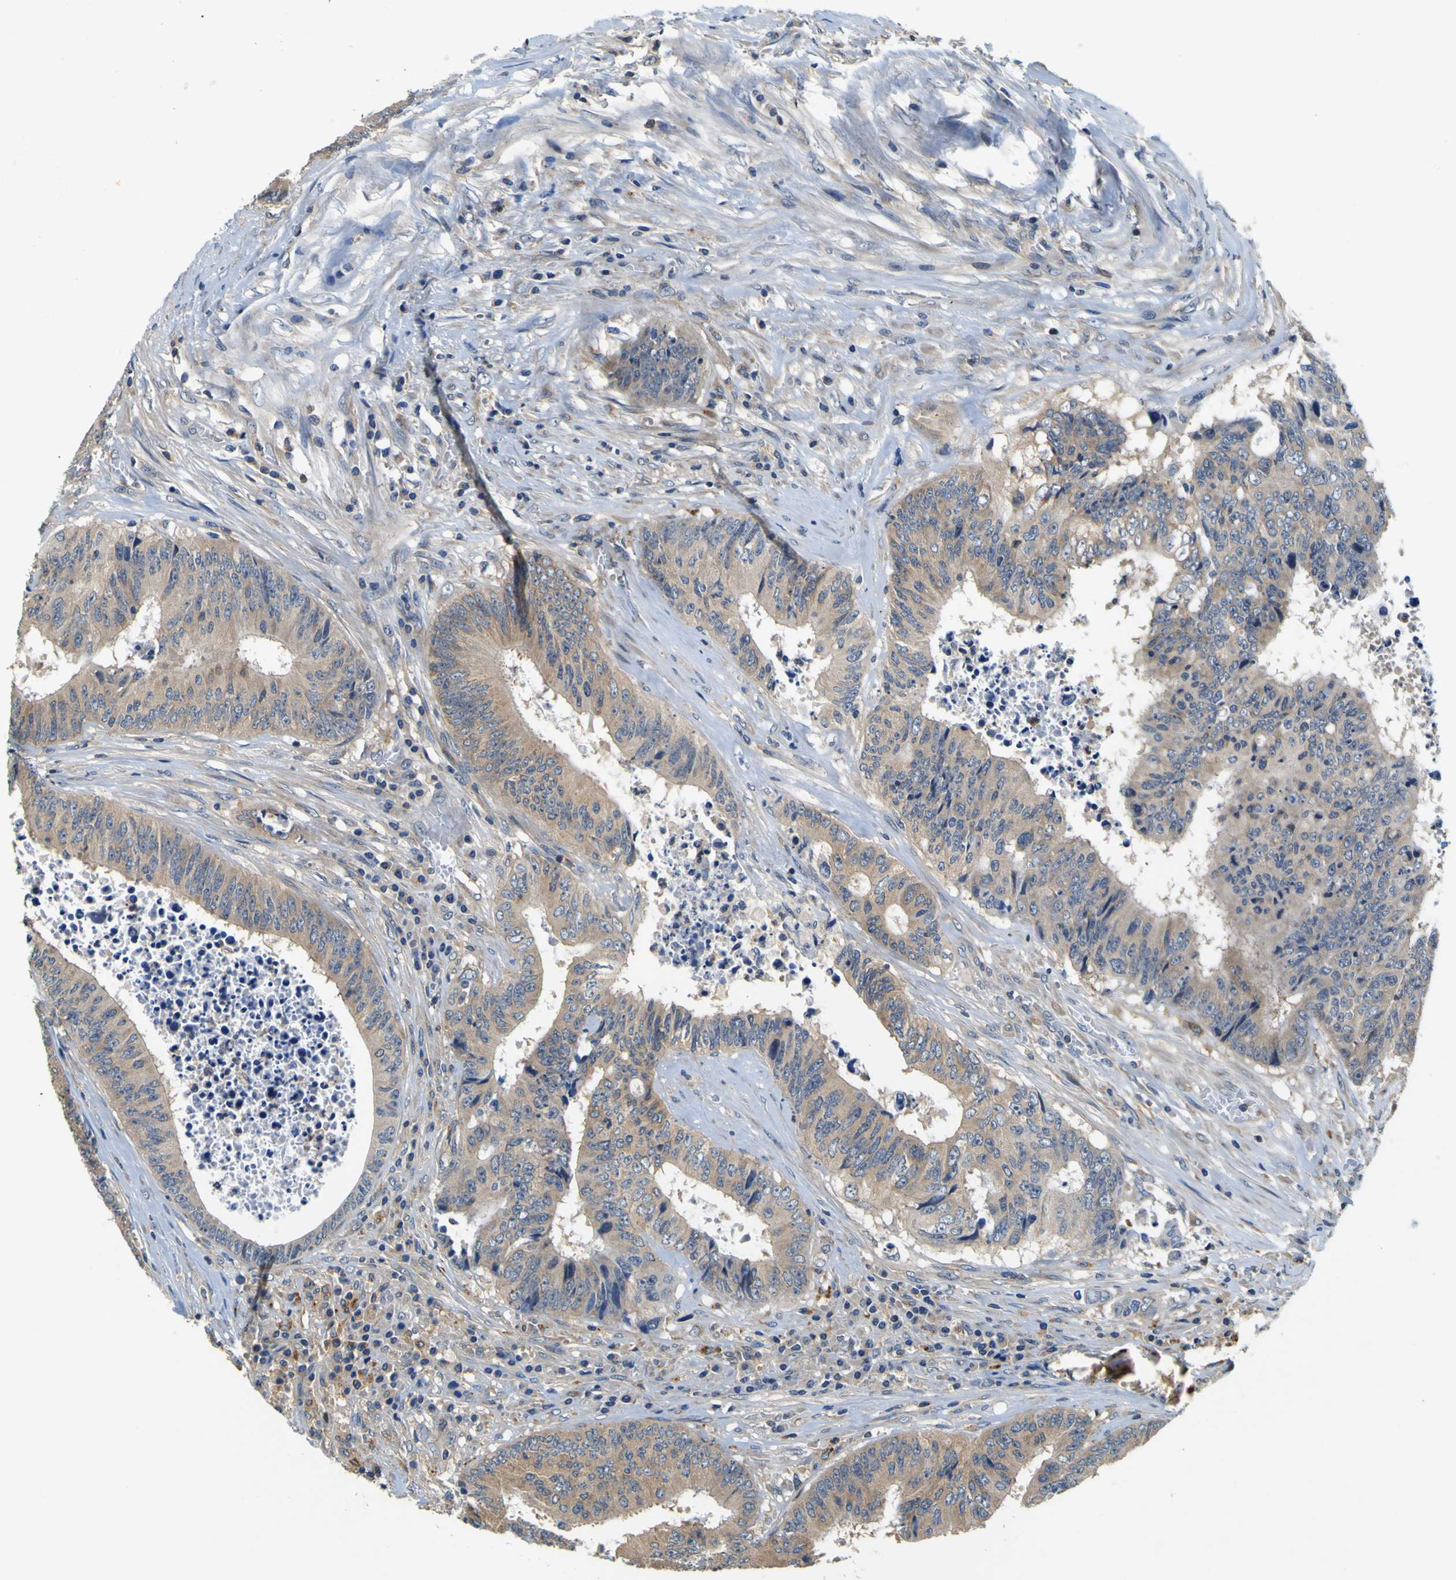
{"staining": {"intensity": "moderate", "quantity": ">75%", "location": "cytoplasmic/membranous"}, "tissue": "colorectal cancer", "cell_type": "Tumor cells", "image_type": "cancer", "snomed": [{"axis": "morphology", "description": "Adenocarcinoma, NOS"}, {"axis": "topography", "description": "Rectum"}], "caption": "Immunohistochemistry image of neoplastic tissue: colorectal cancer stained using immunohistochemistry (IHC) displays medium levels of moderate protein expression localized specifically in the cytoplasmic/membranous of tumor cells, appearing as a cytoplasmic/membranous brown color.", "gene": "TNIK", "patient": {"sex": "male", "age": 72}}